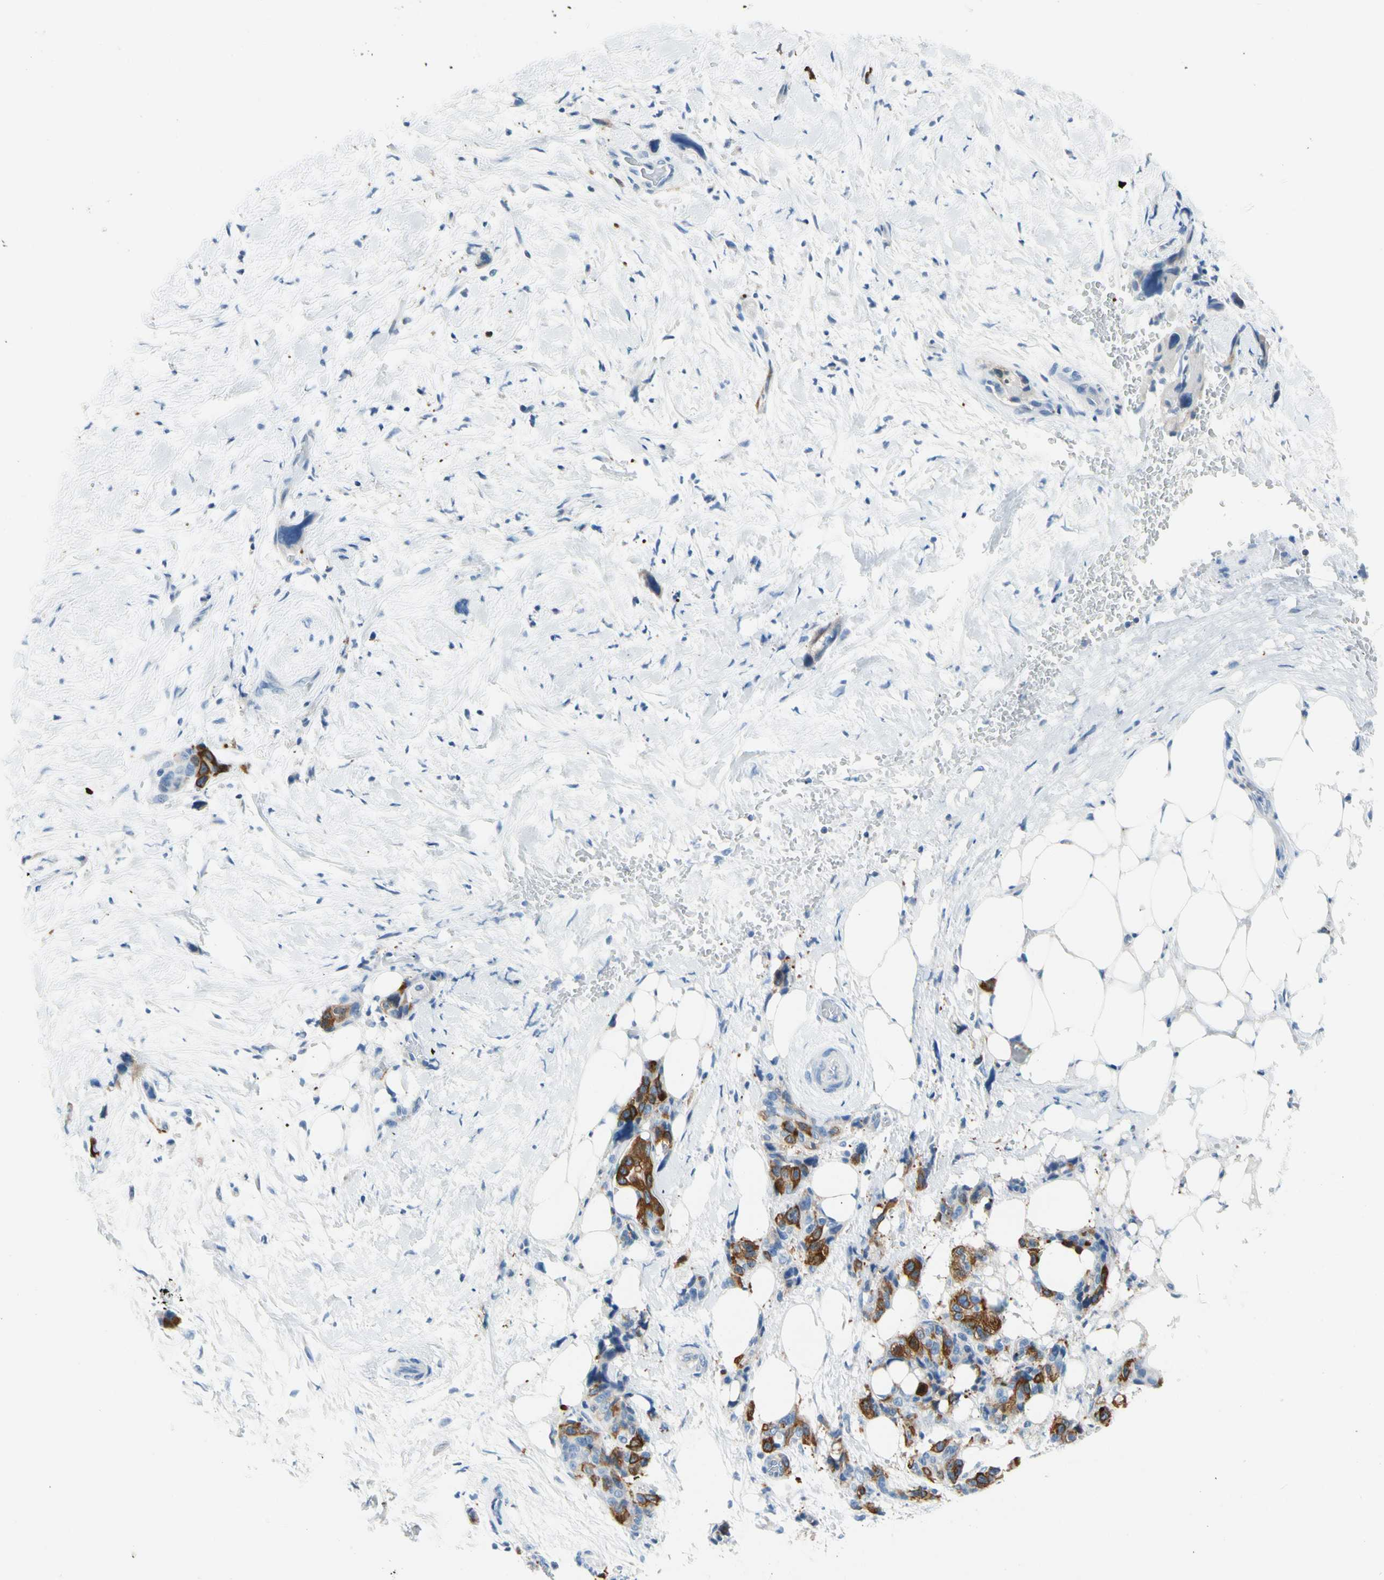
{"staining": {"intensity": "moderate", "quantity": "25%-75%", "location": "cytoplasmic/membranous"}, "tissue": "pancreatic cancer", "cell_type": "Tumor cells", "image_type": "cancer", "snomed": [{"axis": "morphology", "description": "Adenocarcinoma, NOS"}, {"axis": "topography", "description": "Pancreas"}], "caption": "Immunohistochemistry histopathology image of neoplastic tissue: human pancreatic adenocarcinoma stained using immunohistochemistry (IHC) exhibits medium levels of moderate protein expression localized specifically in the cytoplasmic/membranous of tumor cells, appearing as a cytoplasmic/membranous brown color.", "gene": "TACC3", "patient": {"sex": "male", "age": 46}}